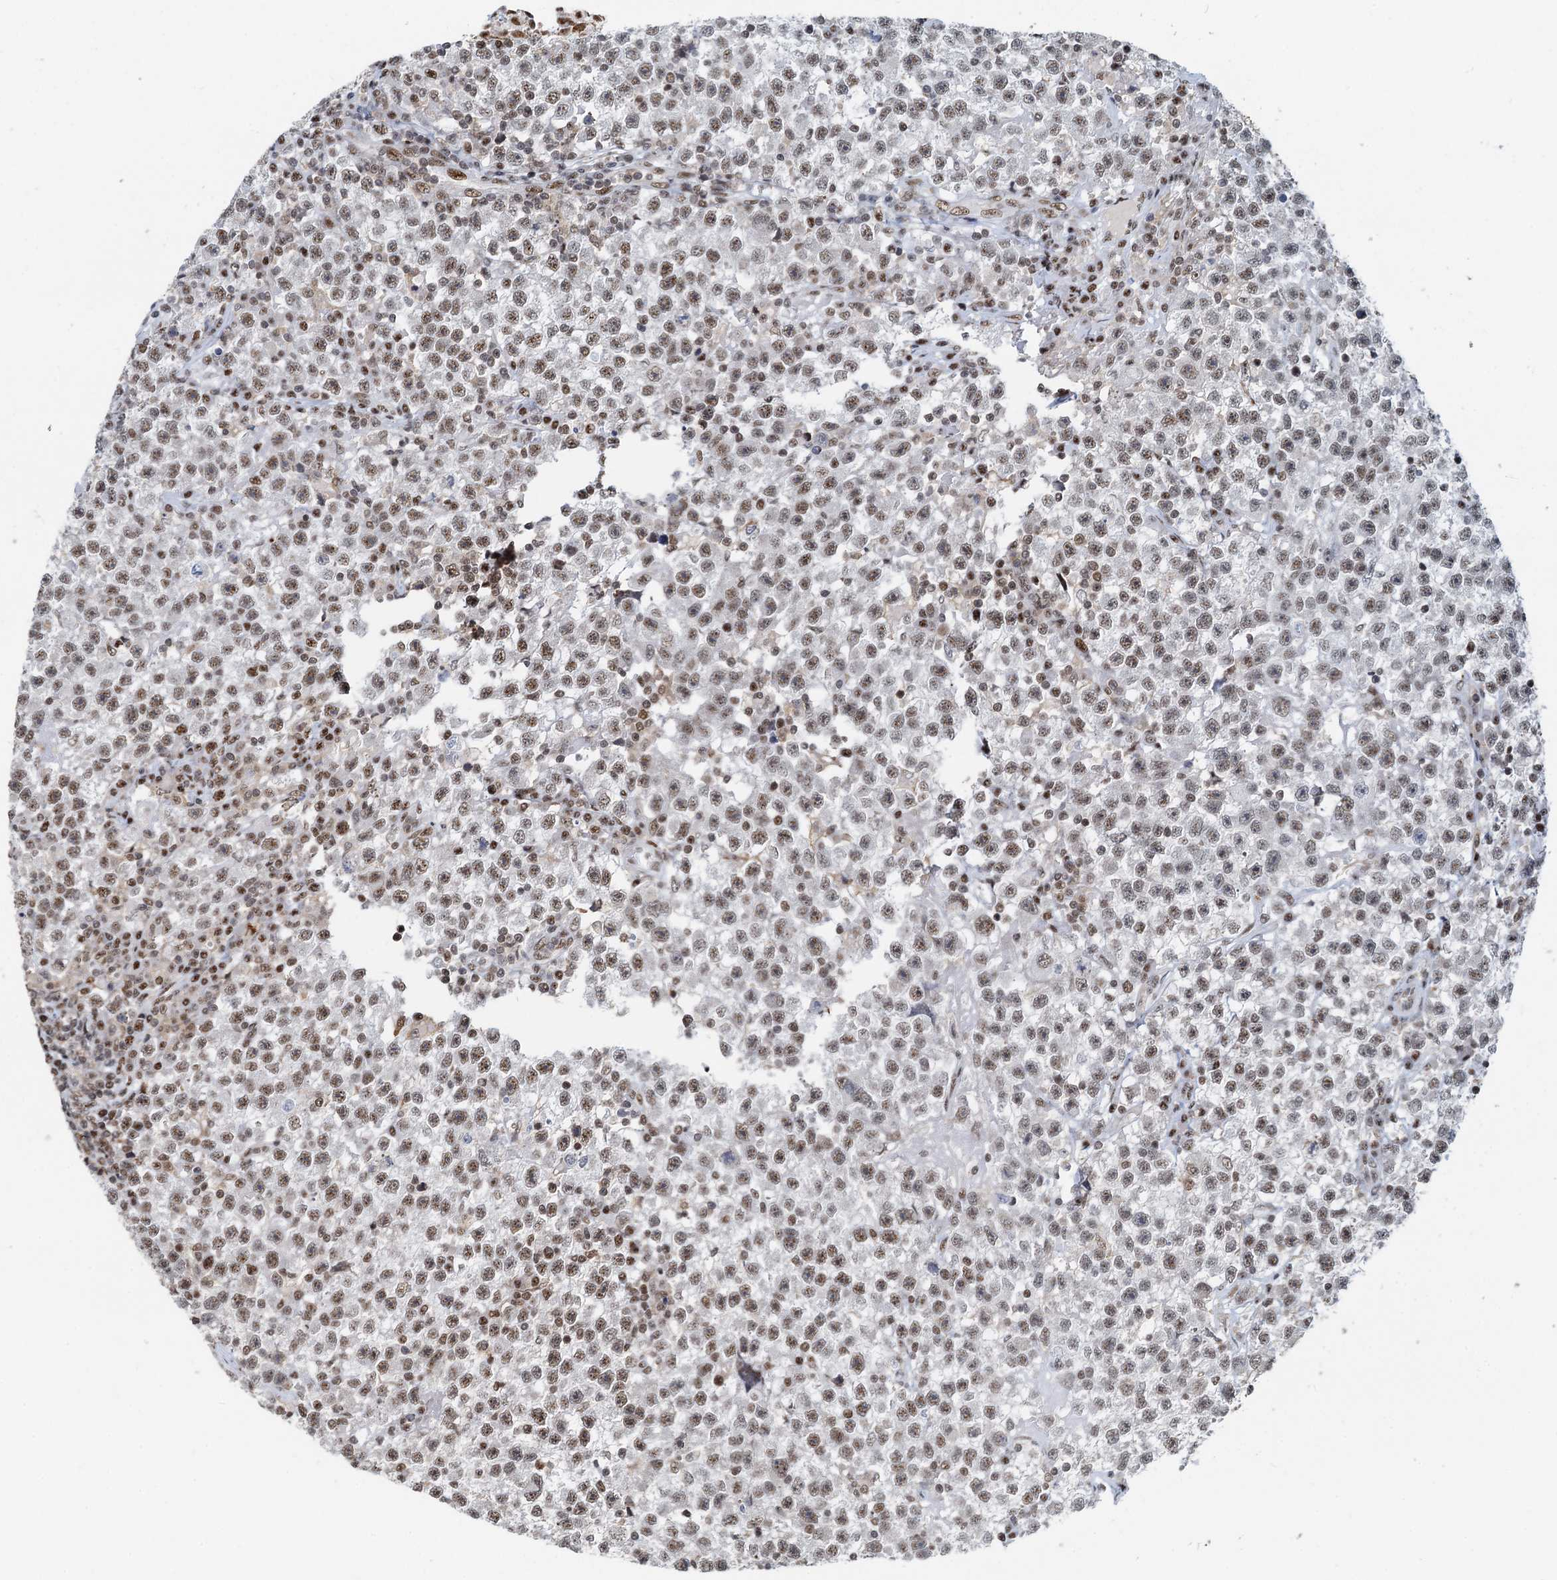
{"staining": {"intensity": "moderate", "quantity": ">75%", "location": "nuclear"}, "tissue": "testis cancer", "cell_type": "Tumor cells", "image_type": "cancer", "snomed": [{"axis": "morphology", "description": "Seminoma, NOS"}, {"axis": "topography", "description": "Testis"}], "caption": "Human testis cancer stained with a protein marker reveals moderate staining in tumor cells.", "gene": "RBM26", "patient": {"sex": "male", "age": 22}}